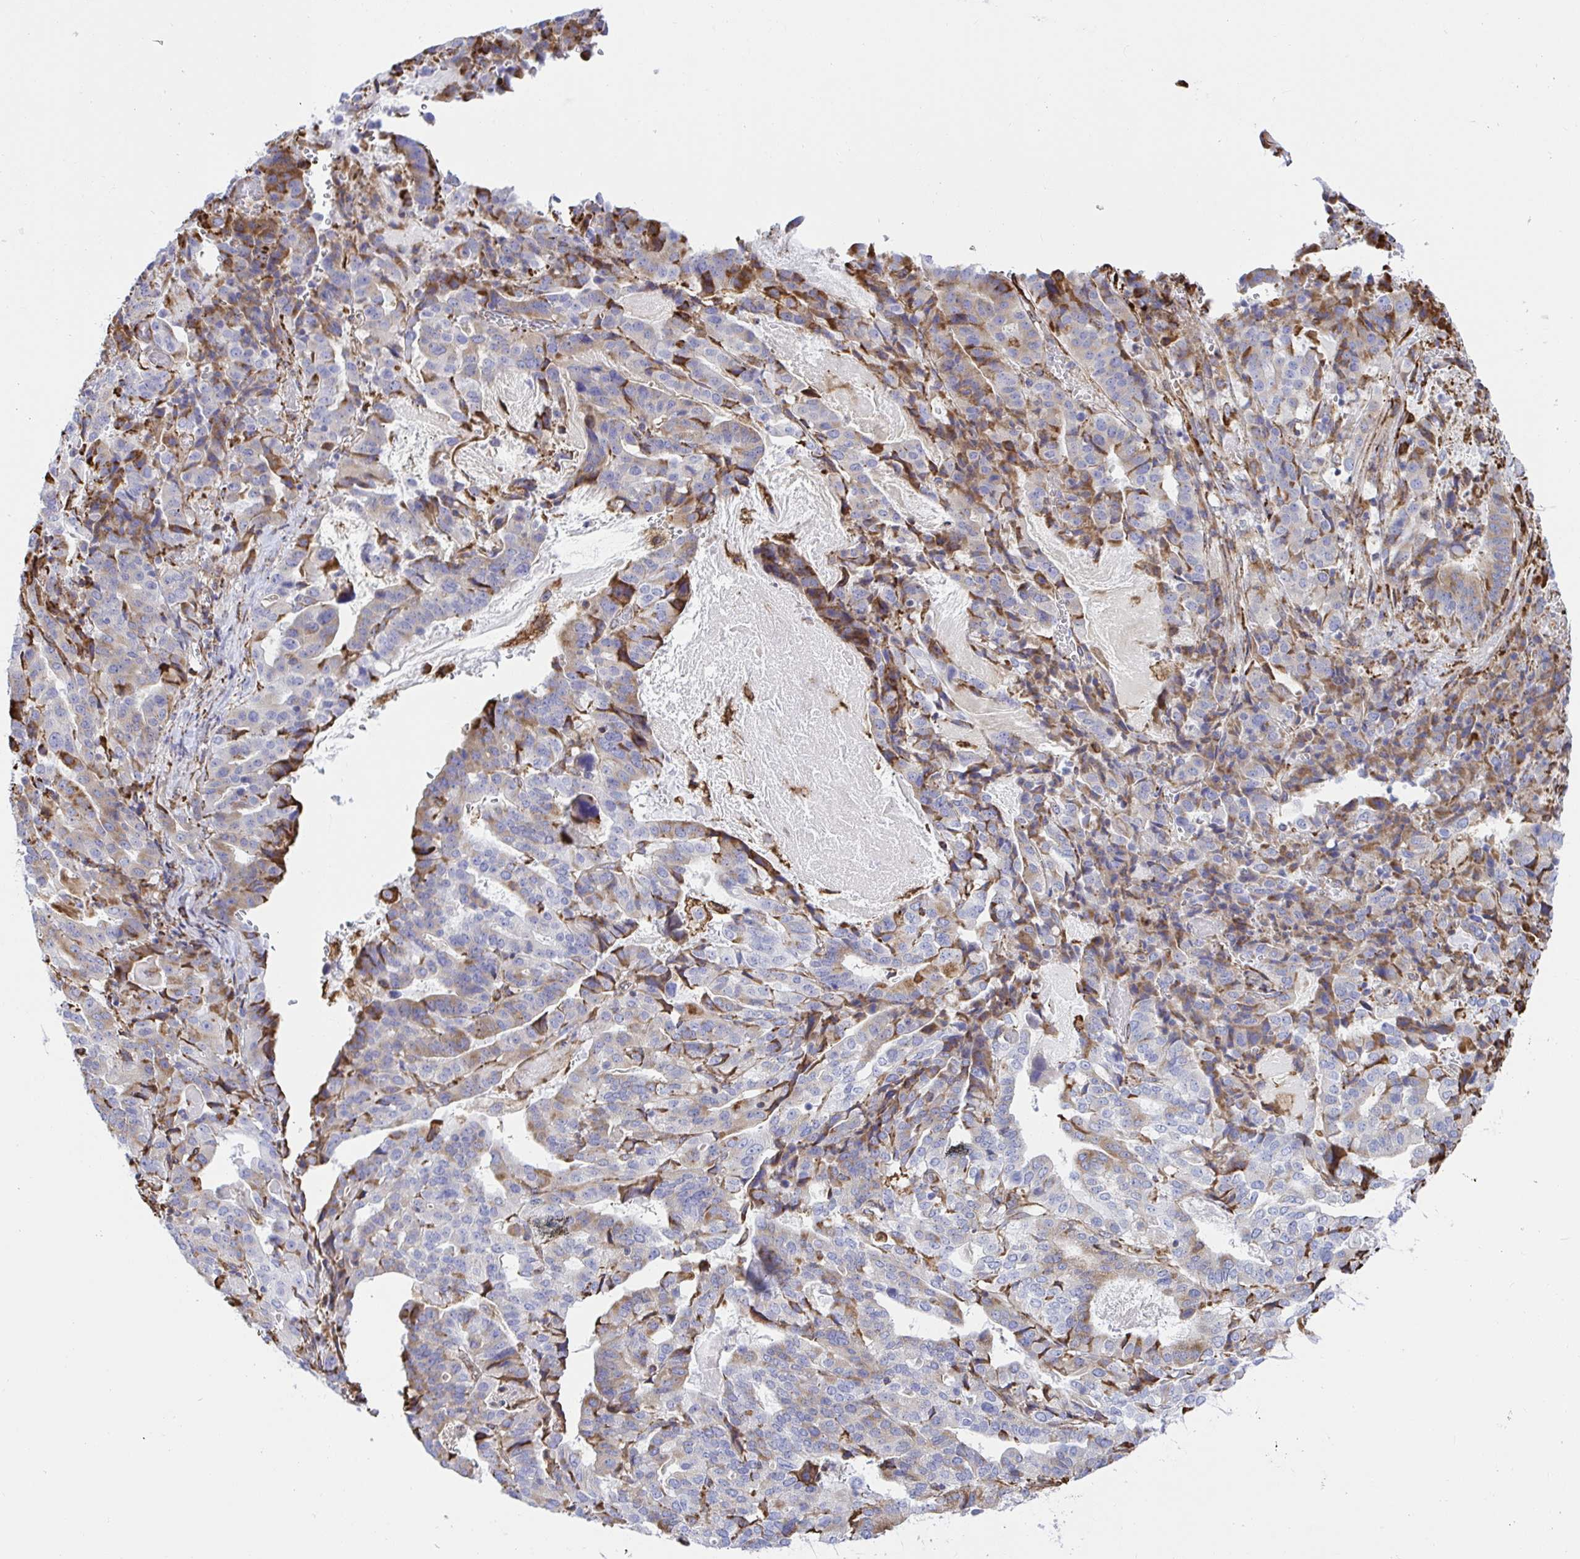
{"staining": {"intensity": "weak", "quantity": "<25%", "location": "cytoplasmic/membranous"}, "tissue": "stomach cancer", "cell_type": "Tumor cells", "image_type": "cancer", "snomed": [{"axis": "morphology", "description": "Adenocarcinoma, NOS"}, {"axis": "topography", "description": "Stomach"}], "caption": "IHC of stomach cancer reveals no expression in tumor cells.", "gene": "CLGN", "patient": {"sex": "male", "age": 48}}